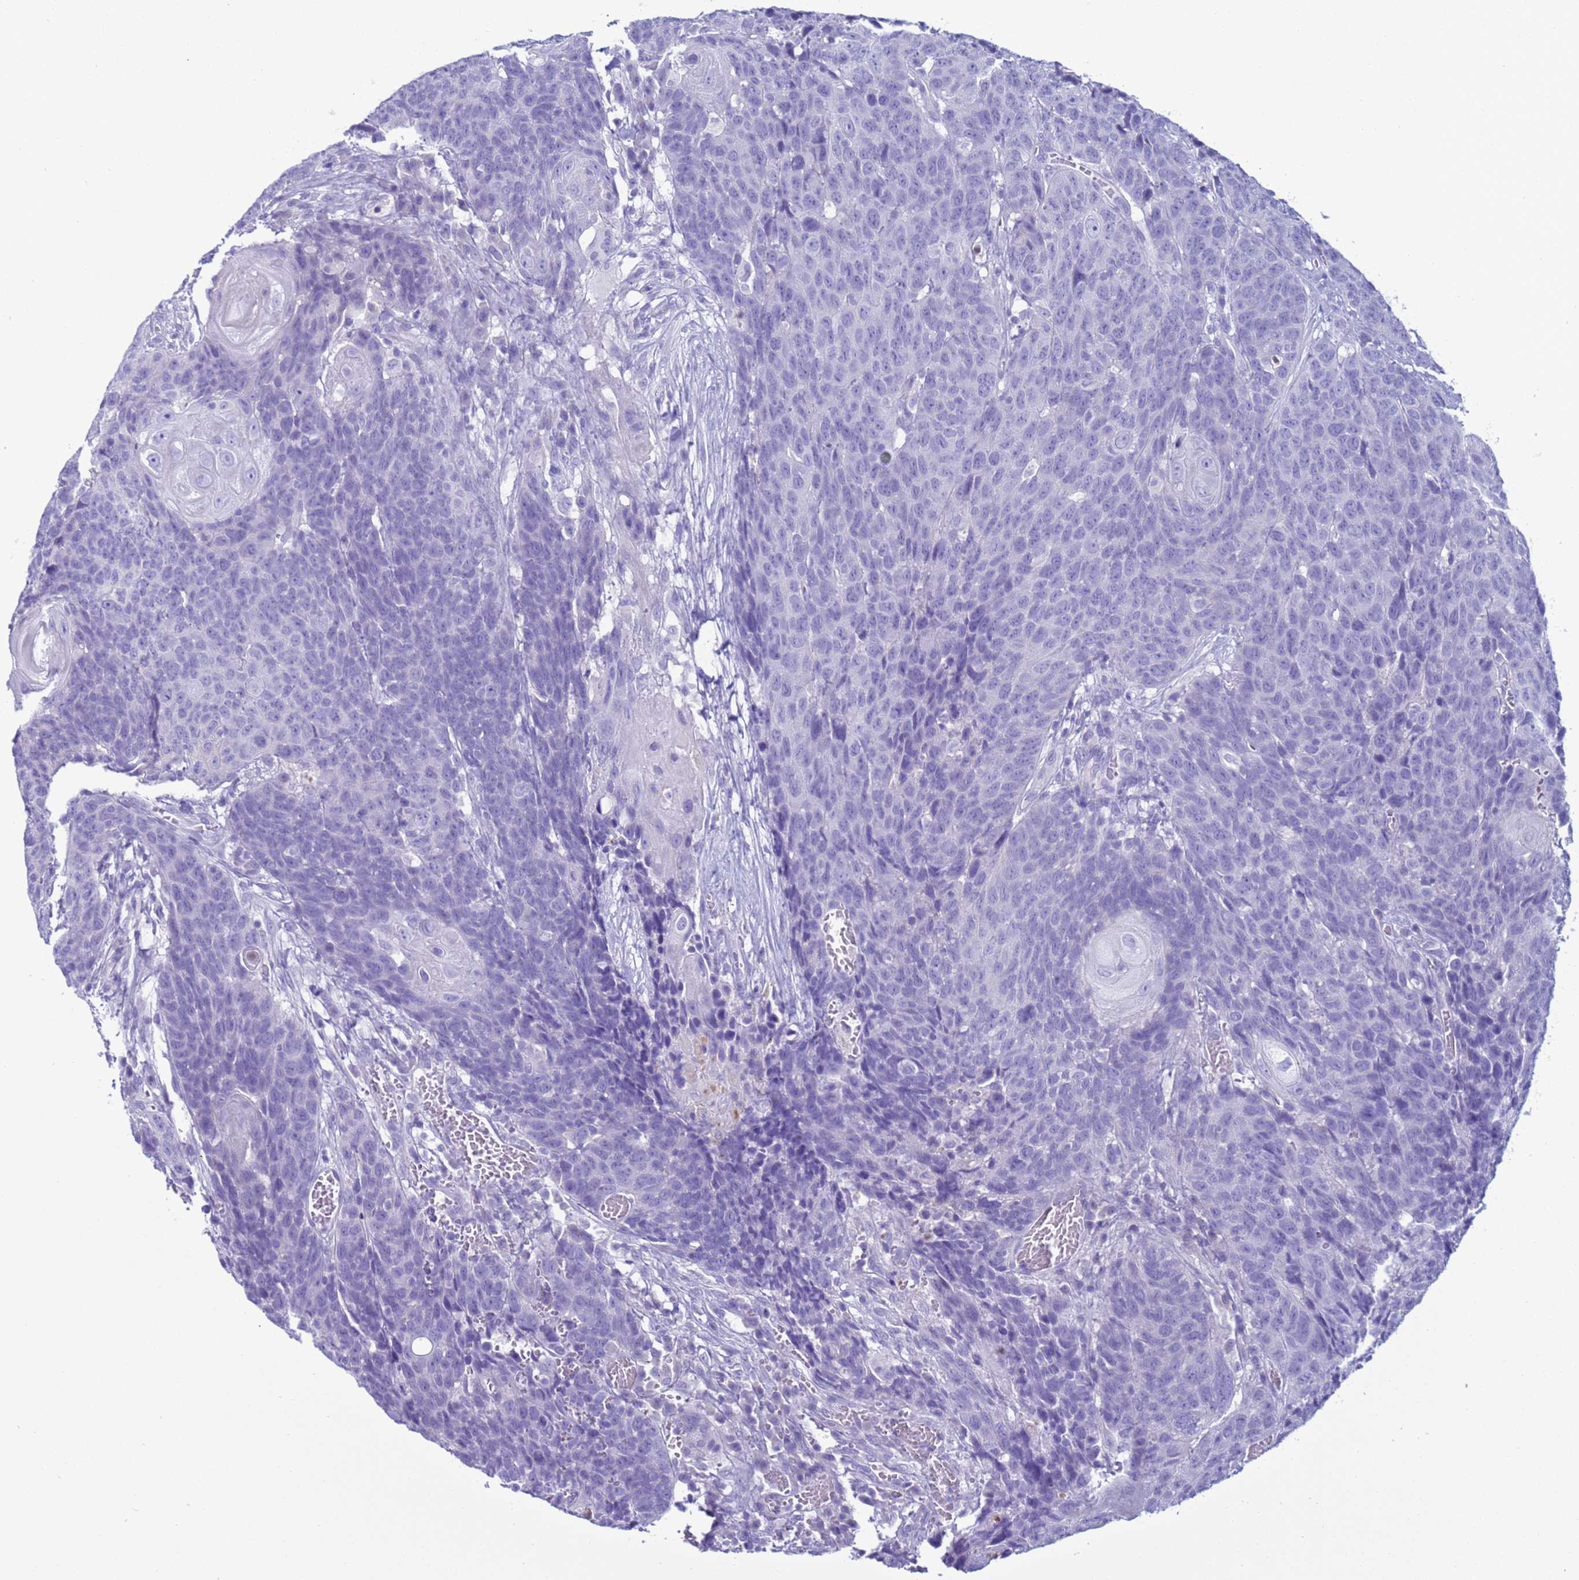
{"staining": {"intensity": "negative", "quantity": "none", "location": "none"}, "tissue": "head and neck cancer", "cell_type": "Tumor cells", "image_type": "cancer", "snomed": [{"axis": "morphology", "description": "Squamous cell carcinoma, NOS"}, {"axis": "topography", "description": "Head-Neck"}], "caption": "Immunohistochemistry (IHC) photomicrograph of human squamous cell carcinoma (head and neck) stained for a protein (brown), which shows no staining in tumor cells. Nuclei are stained in blue.", "gene": "CST4", "patient": {"sex": "male", "age": 66}}